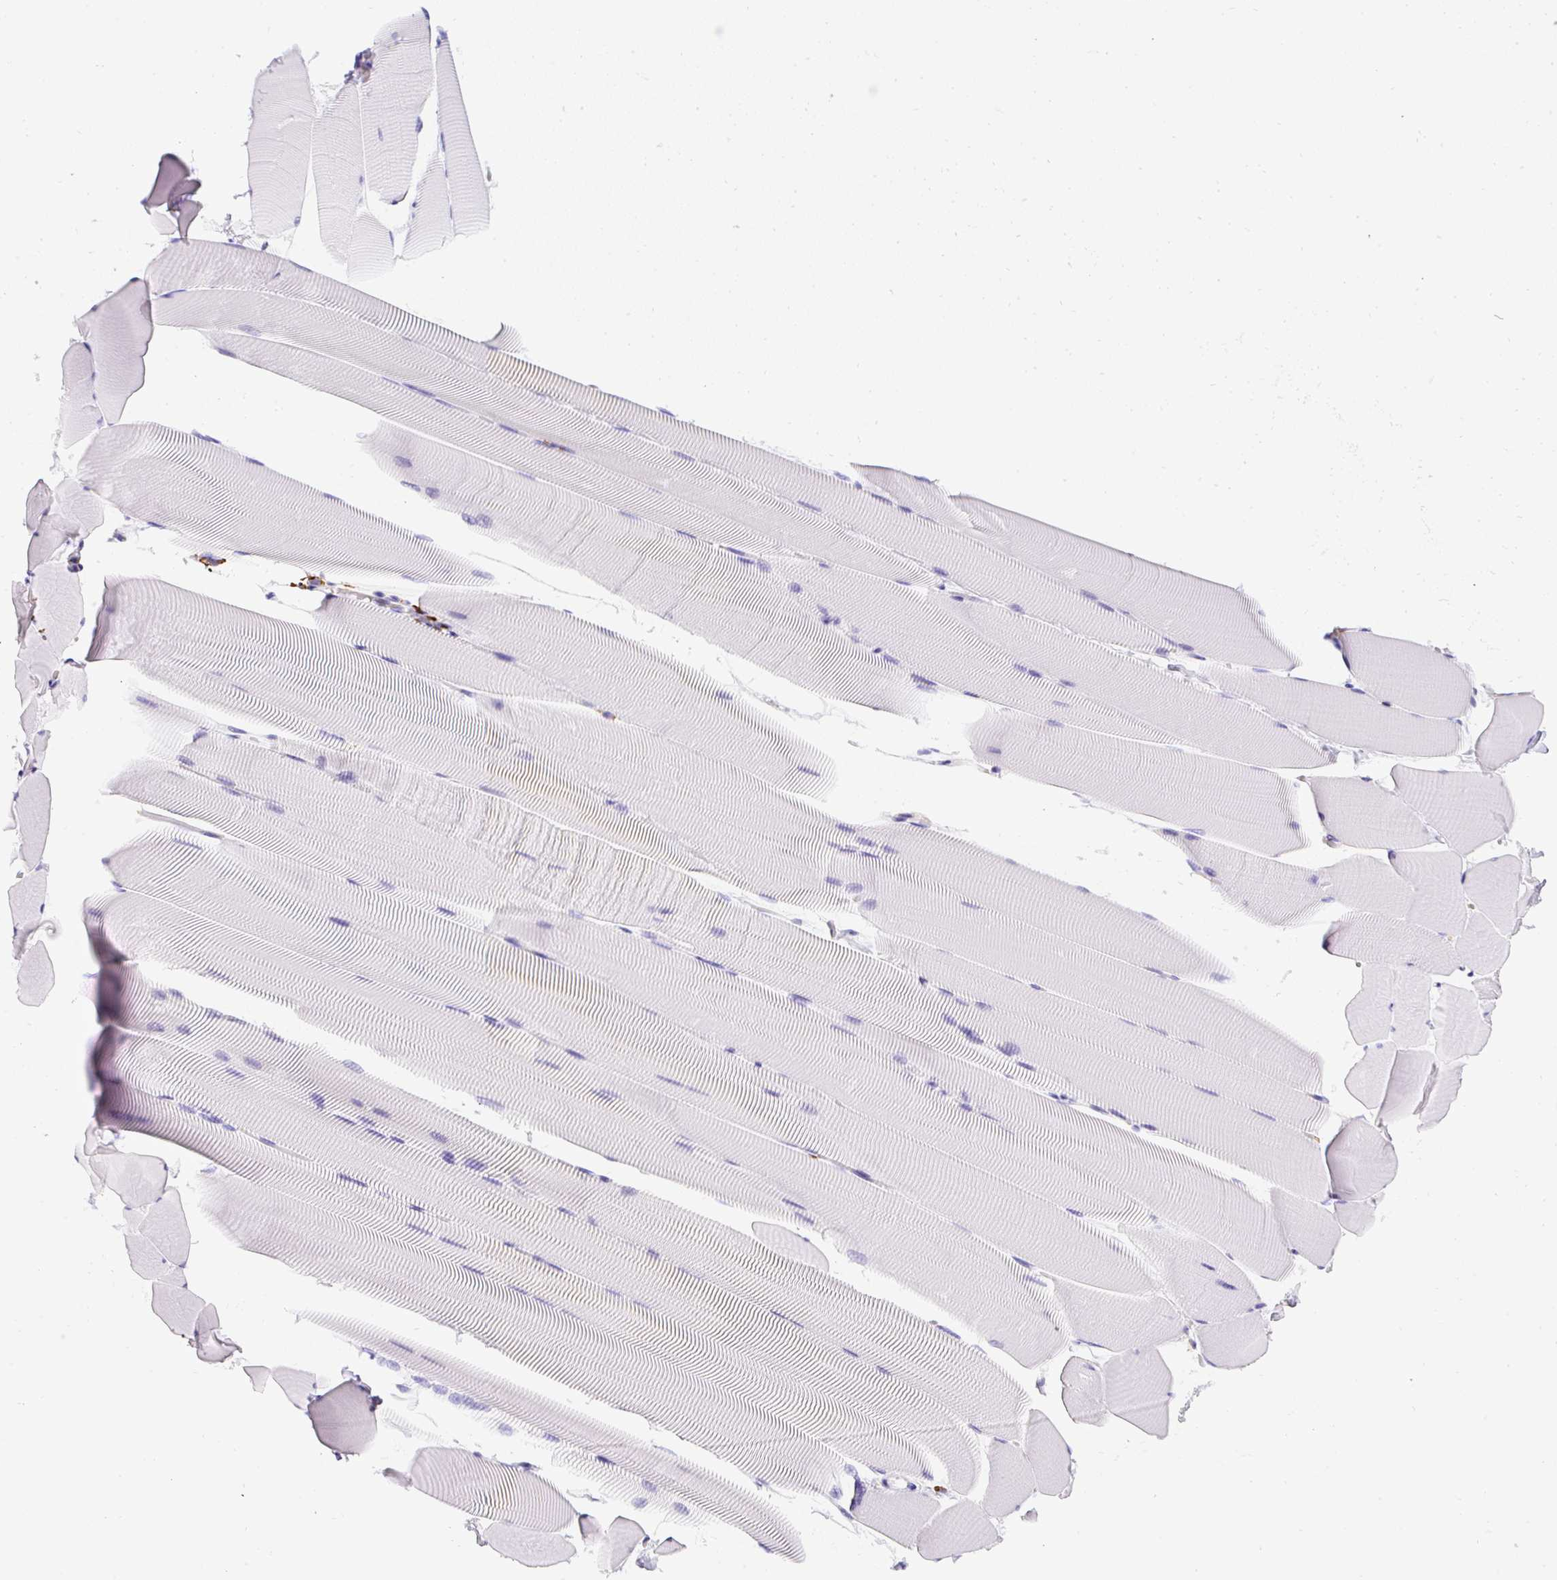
{"staining": {"intensity": "negative", "quantity": "none", "location": "none"}, "tissue": "skeletal muscle", "cell_type": "Myocytes", "image_type": "normal", "snomed": [{"axis": "morphology", "description": "Normal tissue, NOS"}, {"axis": "topography", "description": "Skeletal muscle"}], "caption": "IHC of normal skeletal muscle demonstrates no positivity in myocytes.", "gene": "FAM228B", "patient": {"sex": "male", "age": 25}}